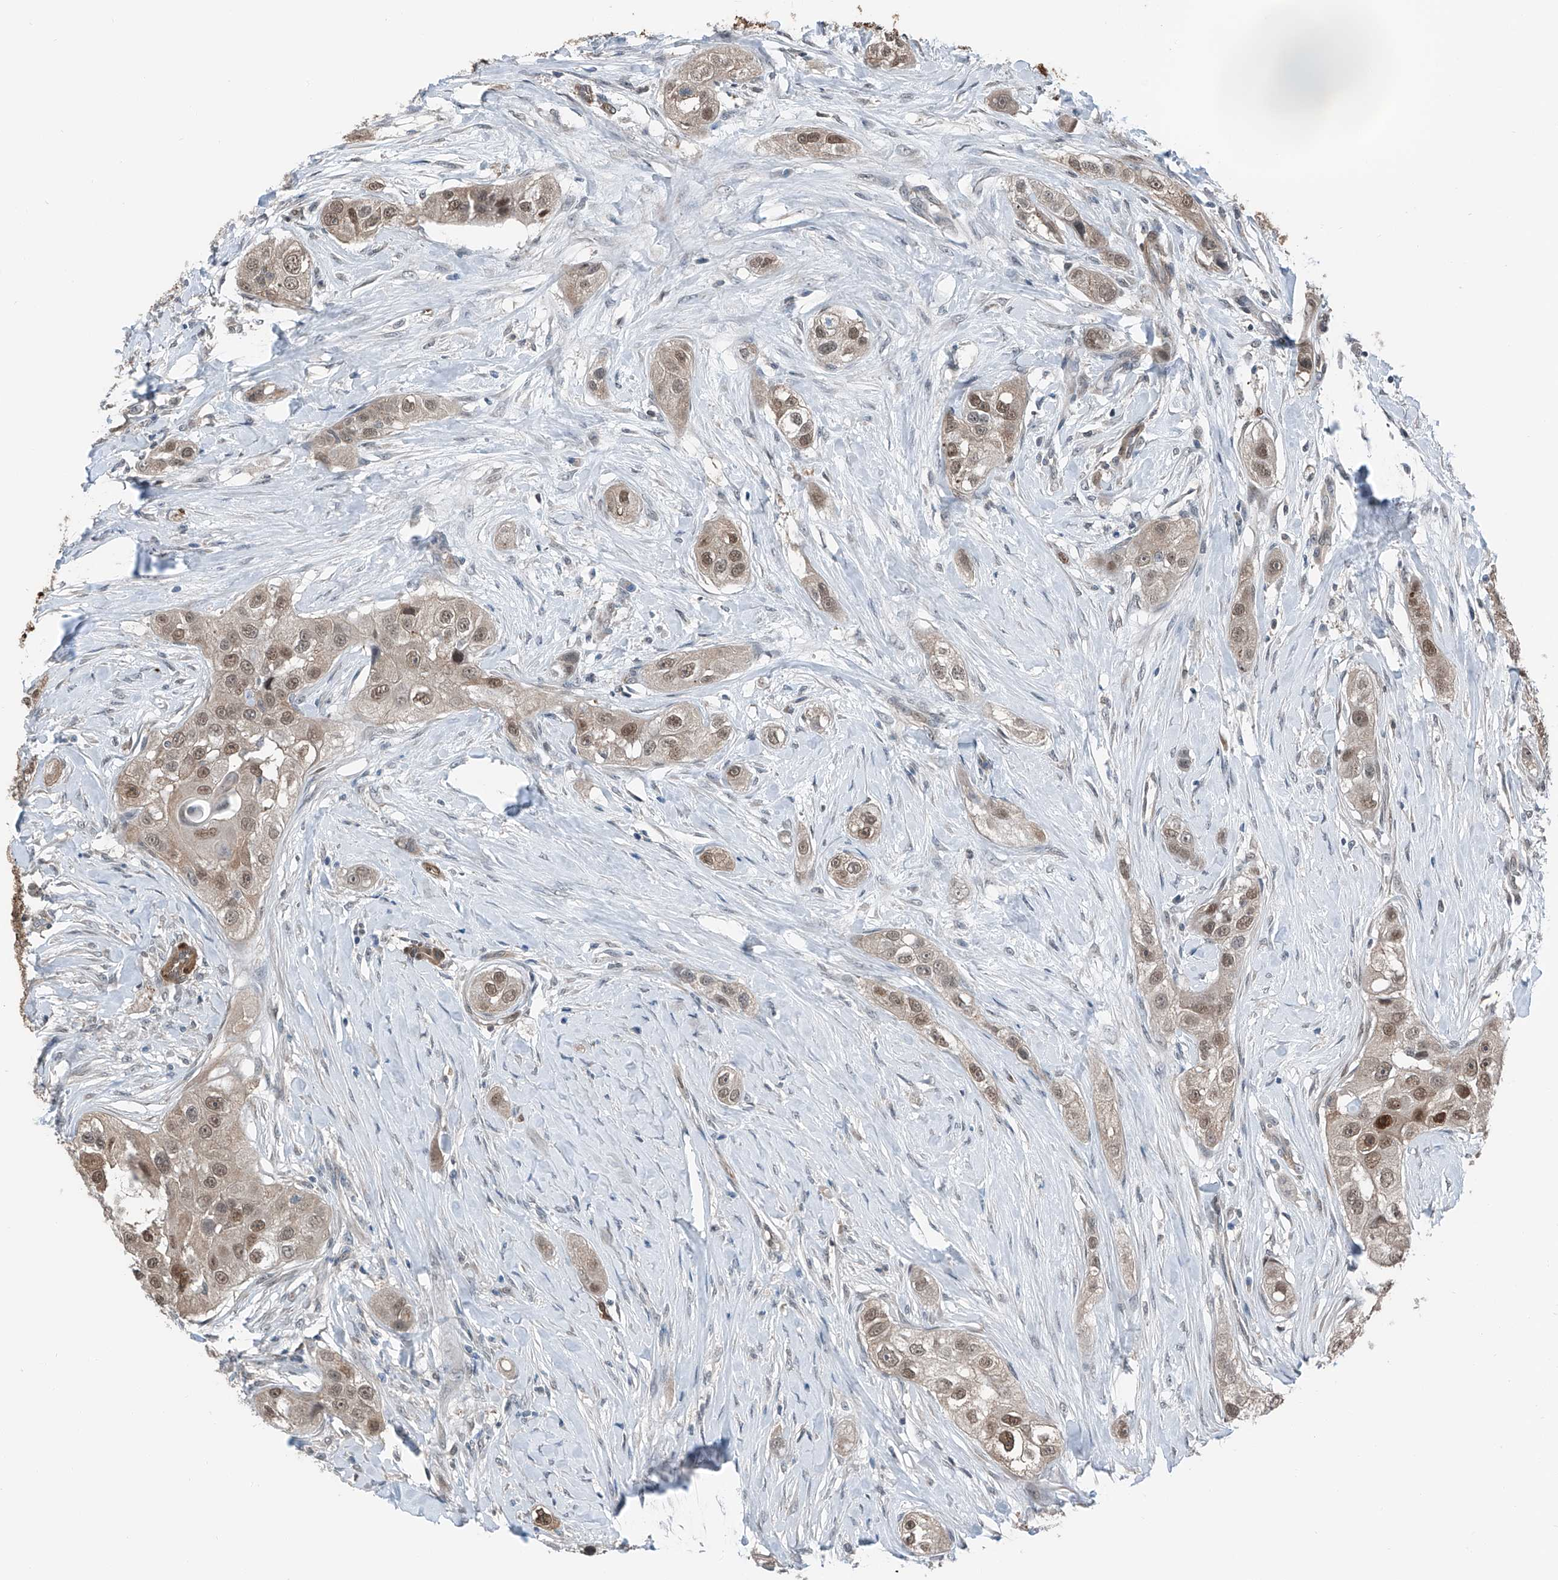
{"staining": {"intensity": "moderate", "quantity": ">75%", "location": "cytoplasmic/membranous,nuclear"}, "tissue": "head and neck cancer", "cell_type": "Tumor cells", "image_type": "cancer", "snomed": [{"axis": "morphology", "description": "Normal tissue, NOS"}, {"axis": "morphology", "description": "Squamous cell carcinoma, NOS"}, {"axis": "topography", "description": "Skeletal muscle"}, {"axis": "topography", "description": "Head-Neck"}], "caption": "Head and neck cancer (squamous cell carcinoma) tissue demonstrates moderate cytoplasmic/membranous and nuclear expression in approximately >75% of tumor cells", "gene": "HSPA6", "patient": {"sex": "male", "age": 51}}